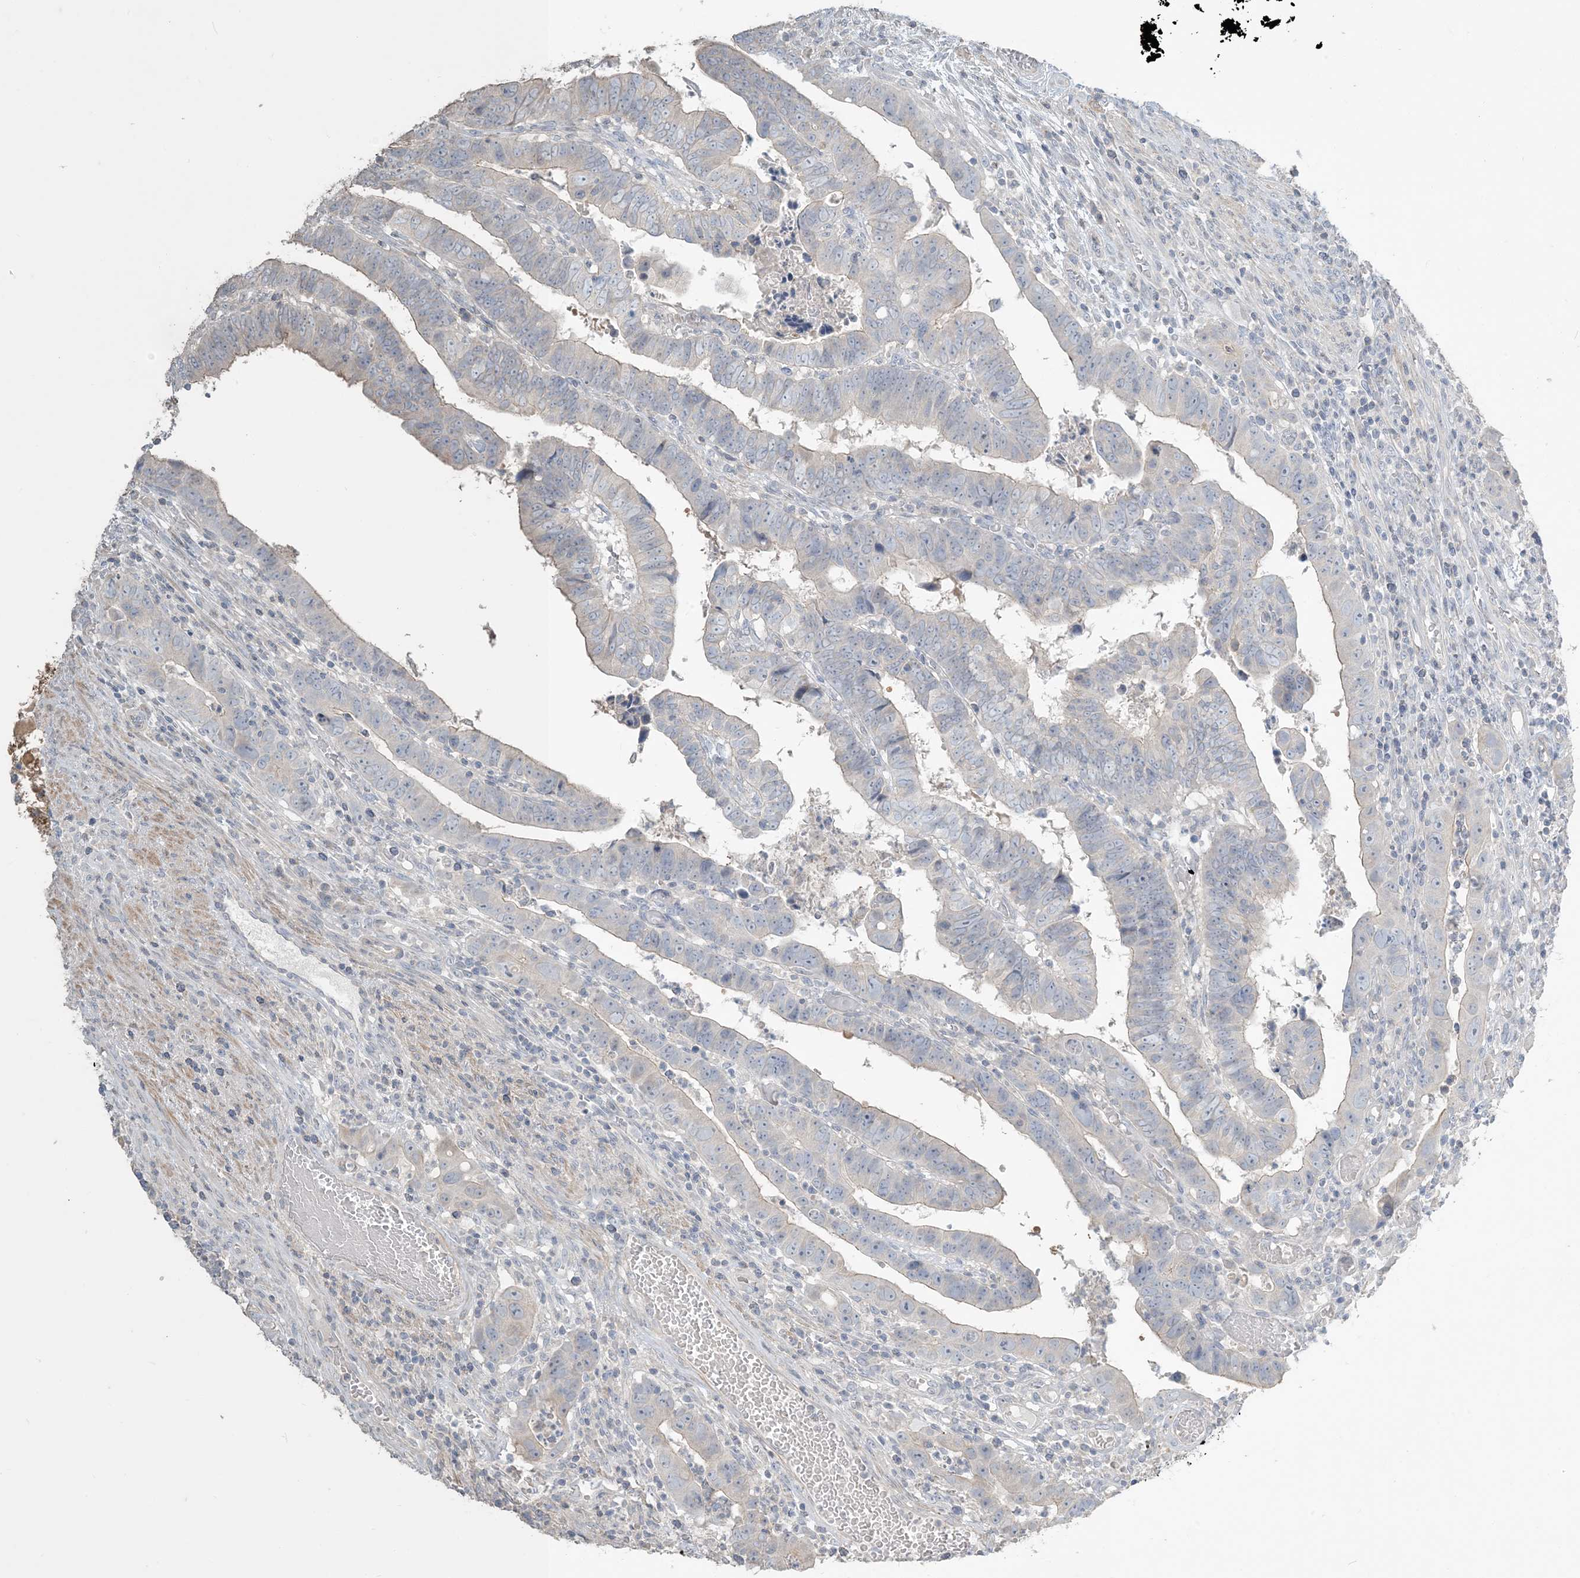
{"staining": {"intensity": "negative", "quantity": "none", "location": "none"}, "tissue": "colorectal cancer", "cell_type": "Tumor cells", "image_type": "cancer", "snomed": [{"axis": "morphology", "description": "Normal tissue, NOS"}, {"axis": "morphology", "description": "Adenocarcinoma, NOS"}, {"axis": "topography", "description": "Rectum"}], "caption": "There is no significant staining in tumor cells of colorectal cancer (adenocarcinoma). Nuclei are stained in blue.", "gene": "NPHS2", "patient": {"sex": "female", "age": 65}}